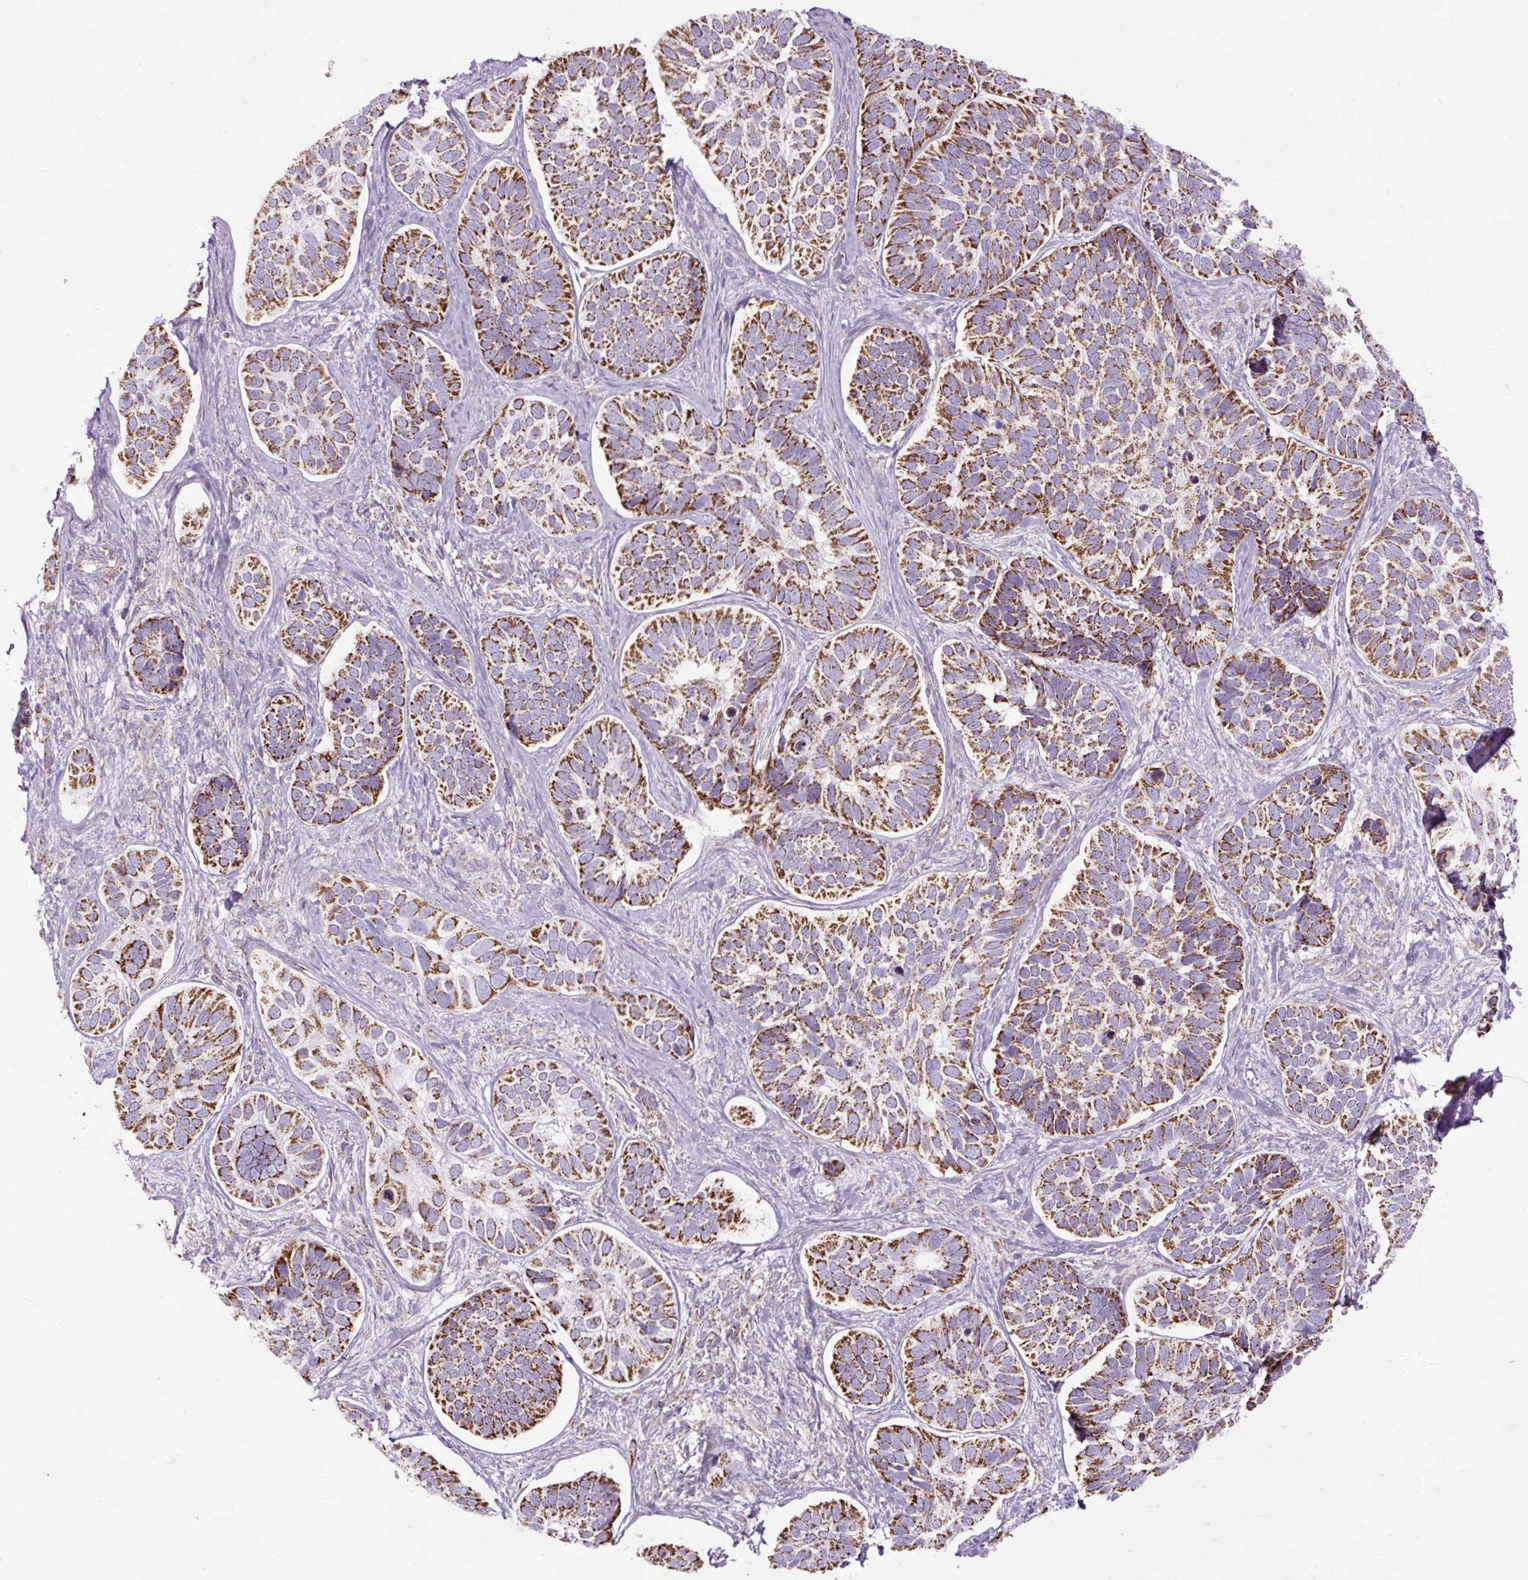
{"staining": {"intensity": "strong", "quantity": ">75%", "location": "cytoplasmic/membranous"}, "tissue": "skin cancer", "cell_type": "Tumor cells", "image_type": "cancer", "snomed": [{"axis": "morphology", "description": "Basal cell carcinoma"}, {"axis": "topography", "description": "Skin"}], "caption": "A brown stain labels strong cytoplasmic/membranous positivity of a protein in skin cancer tumor cells. (IHC, brightfield microscopy, high magnification).", "gene": "DLAT", "patient": {"sex": "male", "age": 62}}